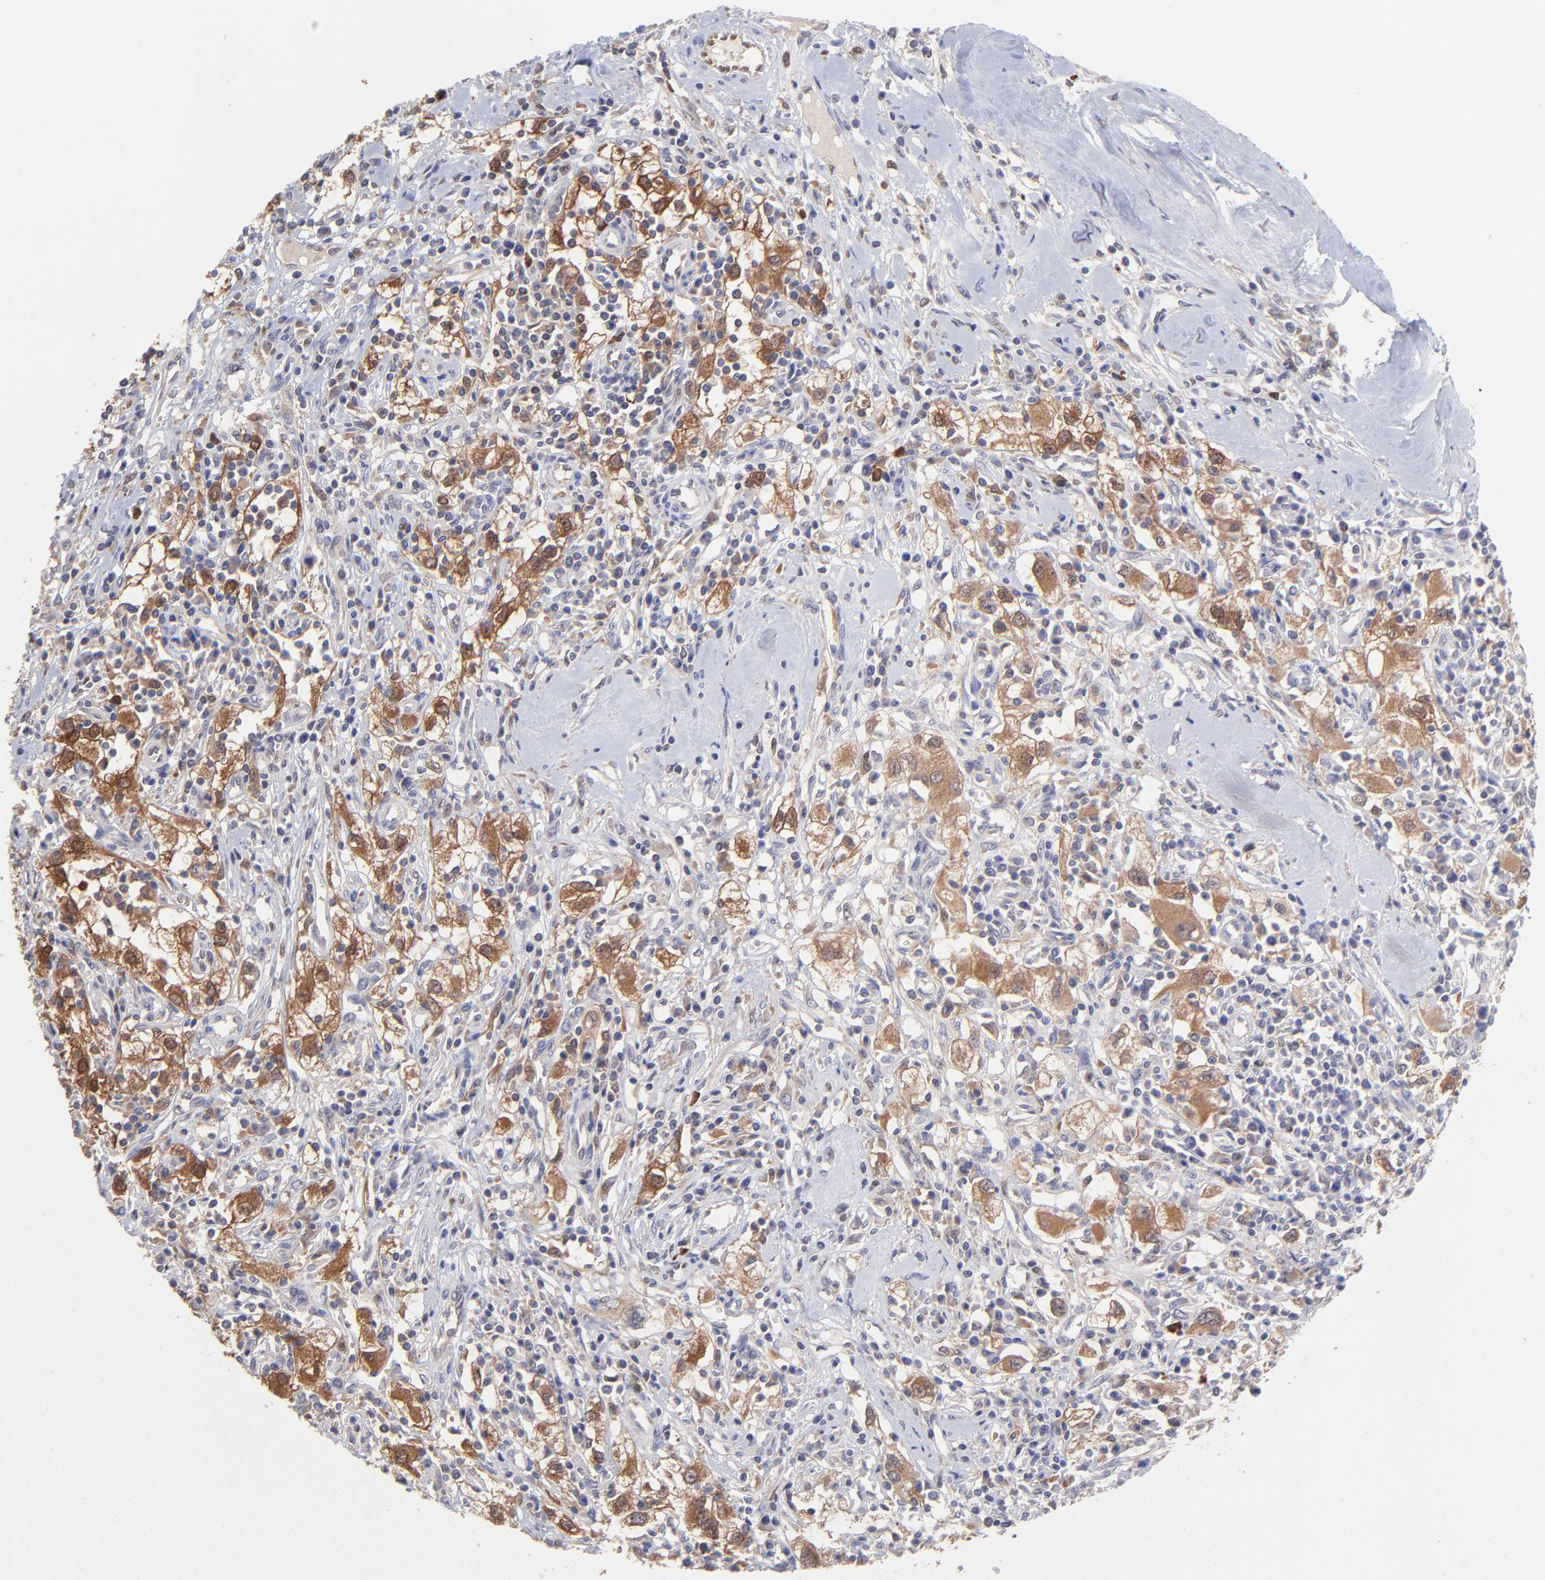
{"staining": {"intensity": "moderate", "quantity": "25%-75%", "location": "cytoplasmic/membranous"}, "tissue": "renal cancer", "cell_type": "Tumor cells", "image_type": "cancer", "snomed": [{"axis": "morphology", "description": "Adenocarcinoma, NOS"}, {"axis": "topography", "description": "Kidney"}], "caption": "Immunohistochemistry (IHC) micrograph of neoplastic tissue: renal cancer (adenocarcinoma) stained using immunohistochemistry (IHC) reveals medium levels of moderate protein expression localized specifically in the cytoplasmic/membranous of tumor cells, appearing as a cytoplasmic/membranous brown color.", "gene": "HYAL1", "patient": {"sex": "male", "age": 82}}